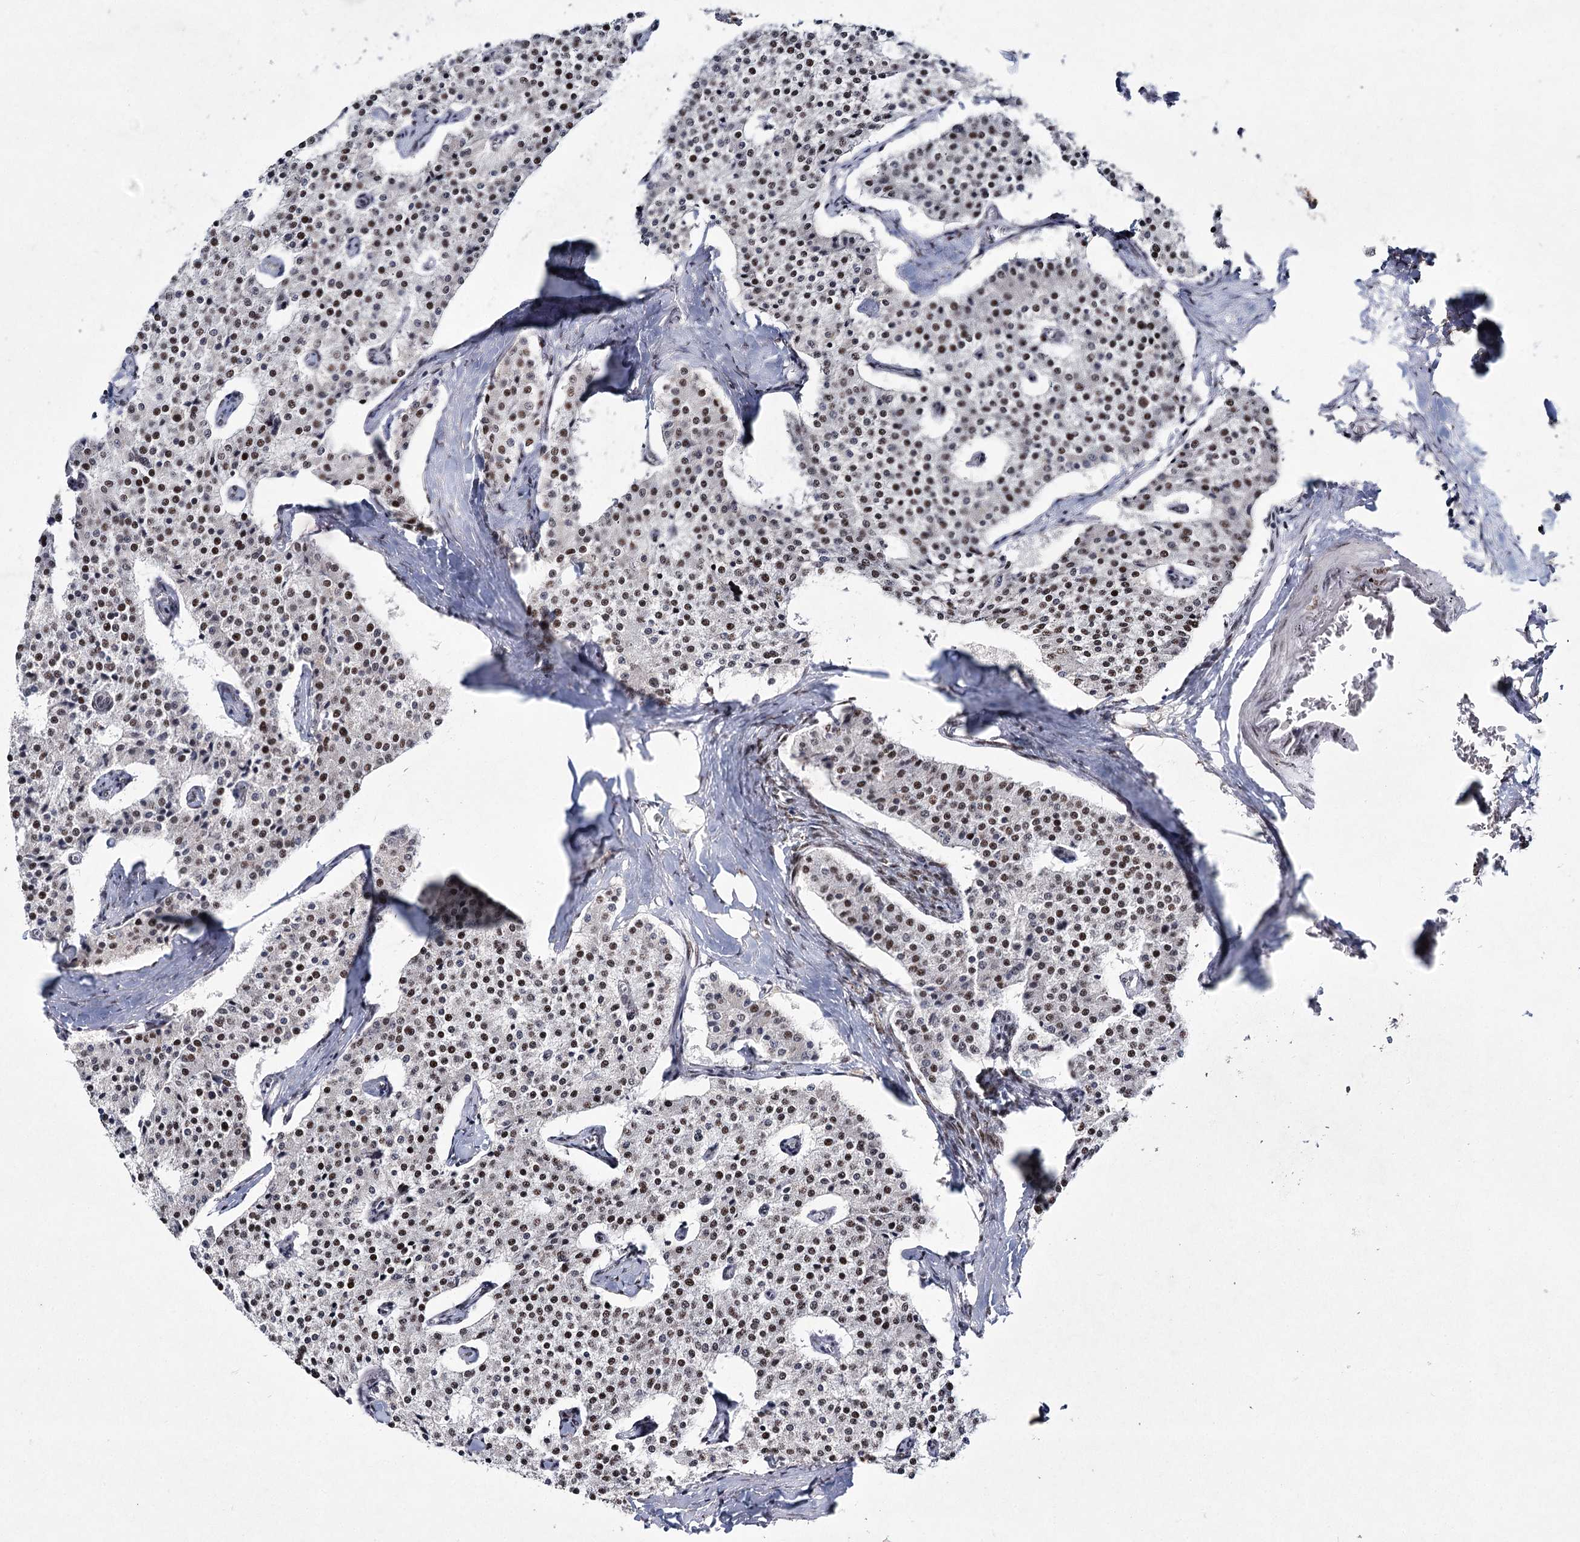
{"staining": {"intensity": "moderate", "quantity": ">75%", "location": "nuclear"}, "tissue": "carcinoid", "cell_type": "Tumor cells", "image_type": "cancer", "snomed": [{"axis": "morphology", "description": "Carcinoid, malignant, NOS"}, {"axis": "topography", "description": "Colon"}], "caption": "Protein staining shows moderate nuclear positivity in about >75% of tumor cells in carcinoid (malignant).", "gene": "SCAF8", "patient": {"sex": "female", "age": 52}}